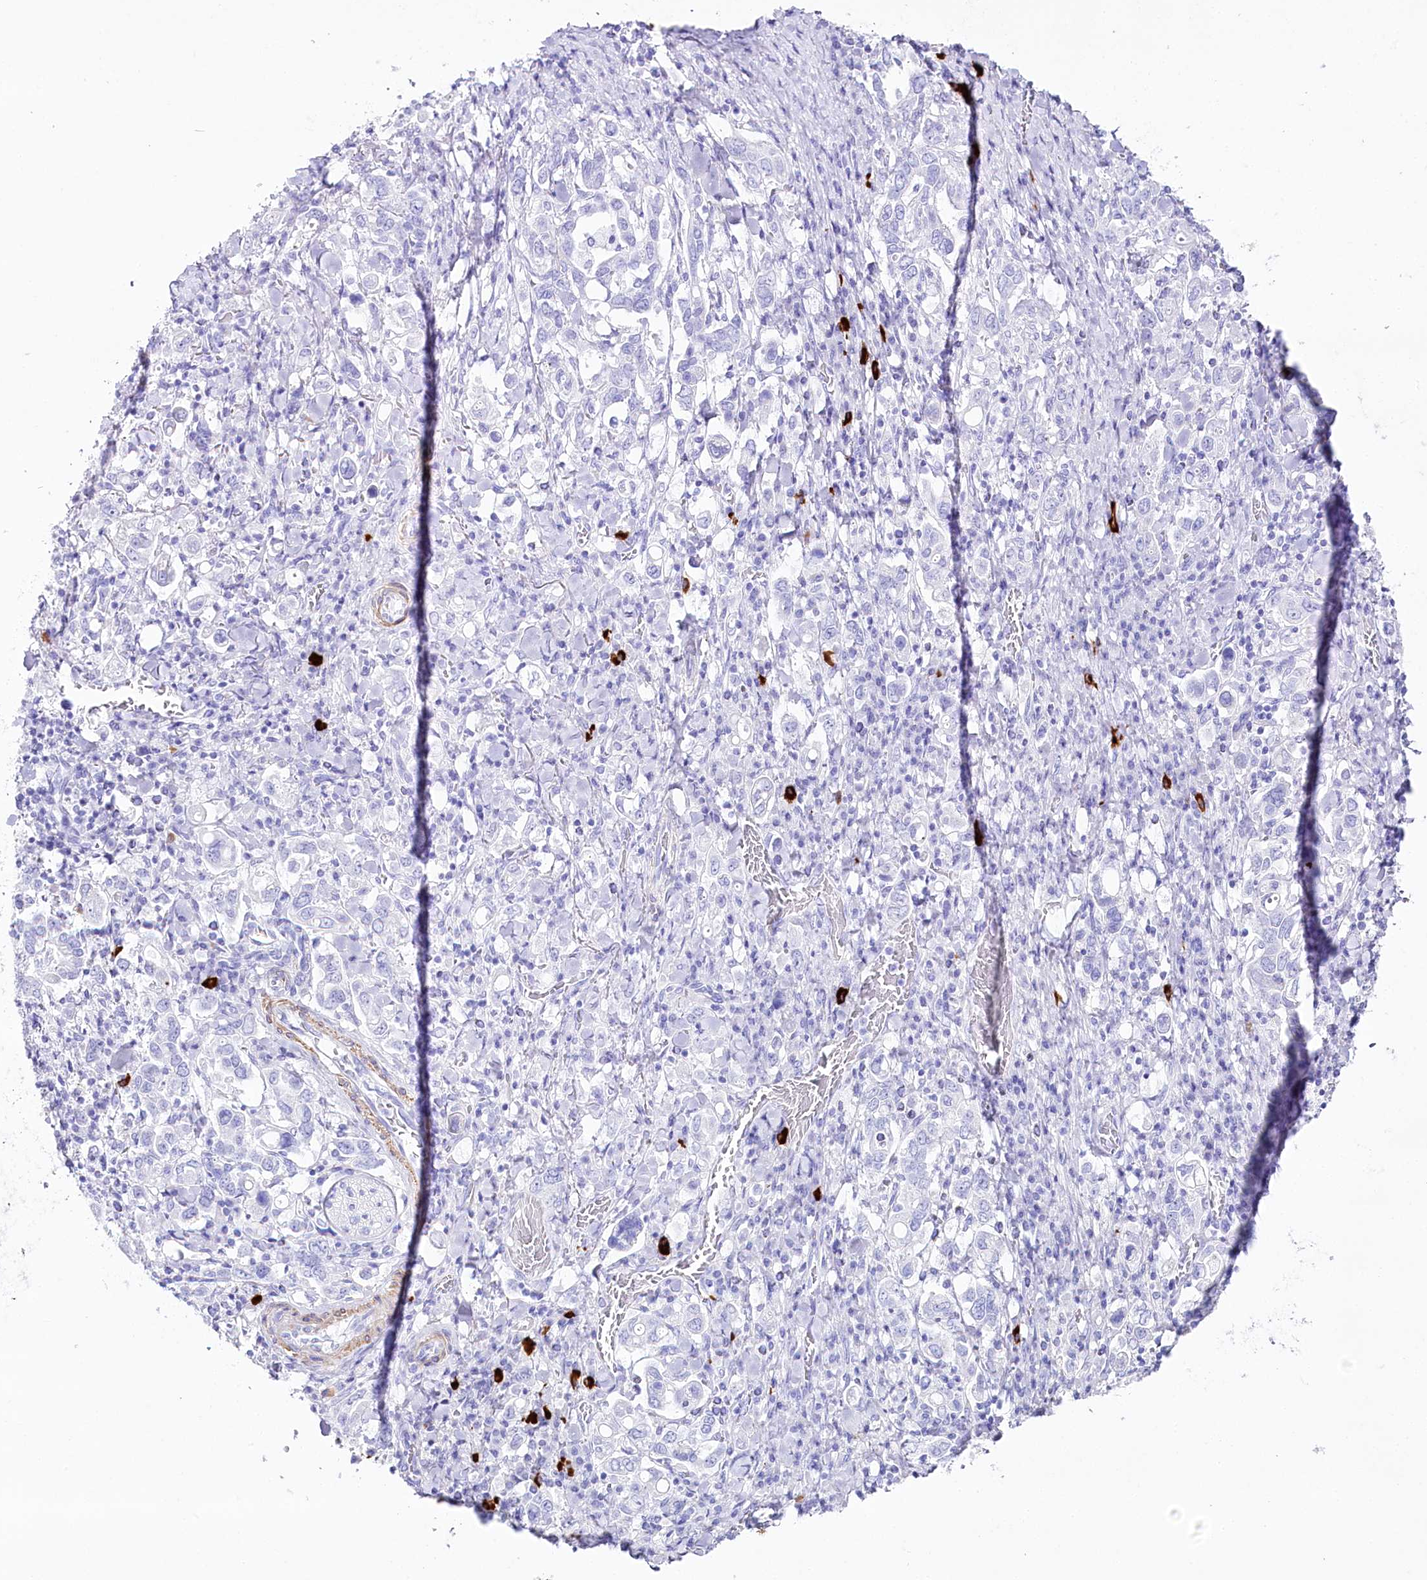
{"staining": {"intensity": "negative", "quantity": "none", "location": "none"}, "tissue": "stomach cancer", "cell_type": "Tumor cells", "image_type": "cancer", "snomed": [{"axis": "morphology", "description": "Adenocarcinoma, NOS"}, {"axis": "topography", "description": "Stomach, upper"}], "caption": "Immunohistochemical staining of stomach cancer displays no significant expression in tumor cells. The staining was performed using DAB to visualize the protein expression in brown, while the nuclei were stained in blue with hematoxylin (Magnification: 20x).", "gene": "CSN3", "patient": {"sex": "male", "age": 62}}